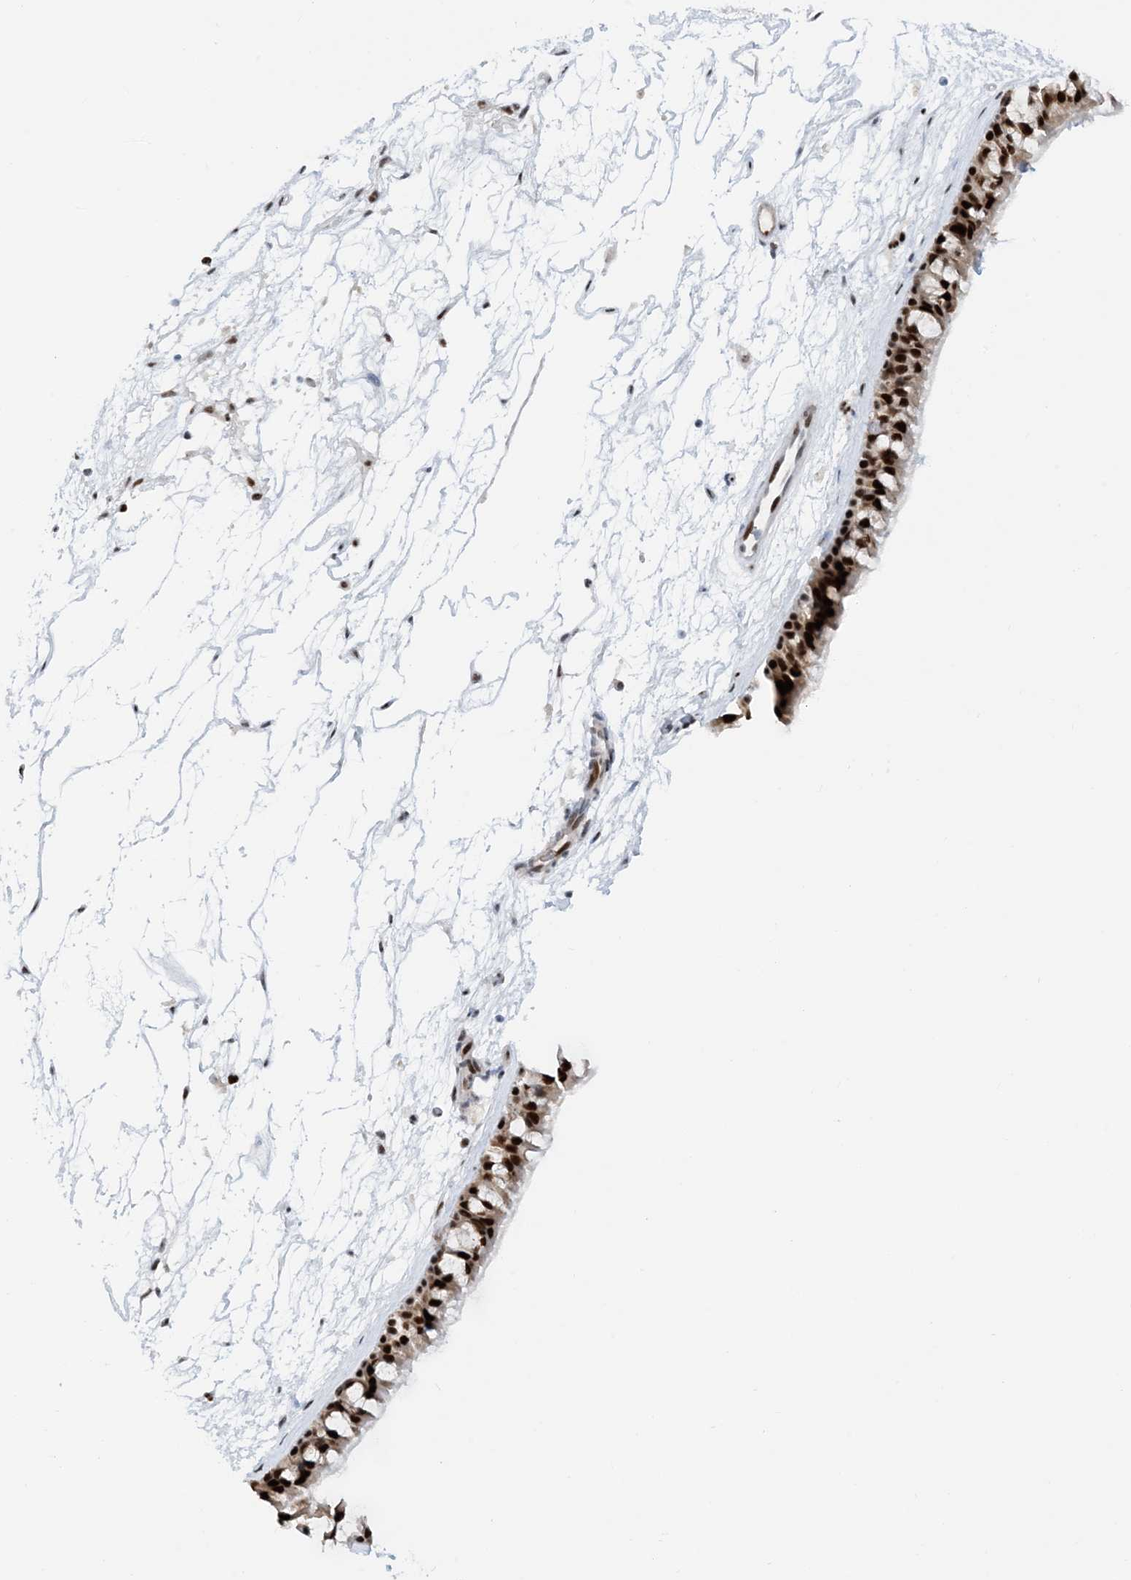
{"staining": {"intensity": "strong", "quantity": ">75%", "location": "nuclear"}, "tissue": "nasopharynx", "cell_type": "Respiratory epithelial cells", "image_type": "normal", "snomed": [{"axis": "morphology", "description": "Normal tissue, NOS"}, {"axis": "topography", "description": "Nasopharynx"}], "caption": "Brown immunohistochemical staining in normal nasopharynx shows strong nuclear positivity in about >75% of respiratory epithelial cells.", "gene": "HEMK1", "patient": {"sex": "male", "age": 64}}